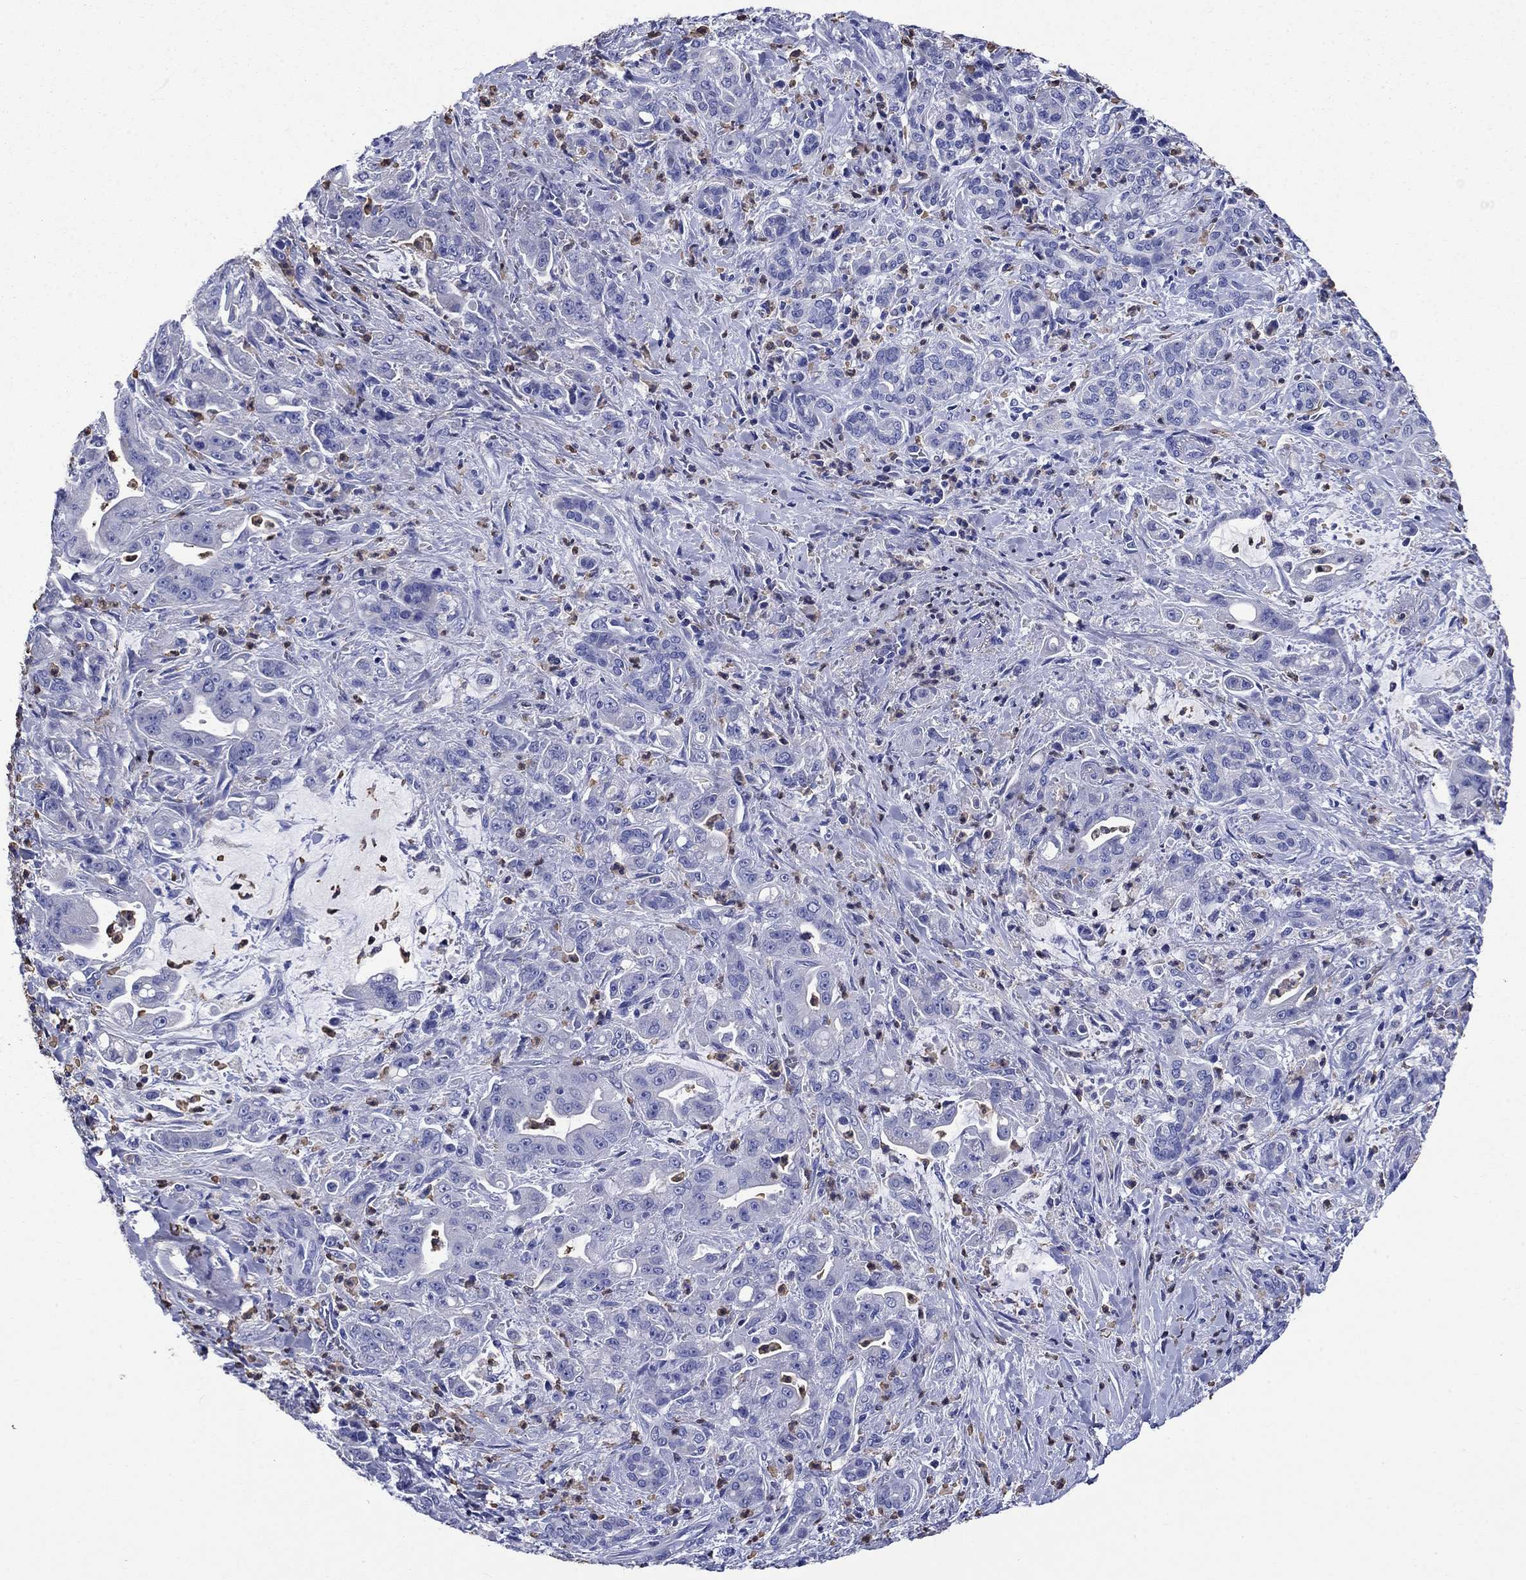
{"staining": {"intensity": "negative", "quantity": "none", "location": "none"}, "tissue": "pancreatic cancer", "cell_type": "Tumor cells", "image_type": "cancer", "snomed": [{"axis": "morphology", "description": "Normal tissue, NOS"}, {"axis": "morphology", "description": "Inflammation, NOS"}, {"axis": "morphology", "description": "Adenocarcinoma, NOS"}, {"axis": "topography", "description": "Pancreas"}], "caption": "Image shows no protein expression in tumor cells of pancreatic cancer tissue.", "gene": "TFR2", "patient": {"sex": "male", "age": 57}}